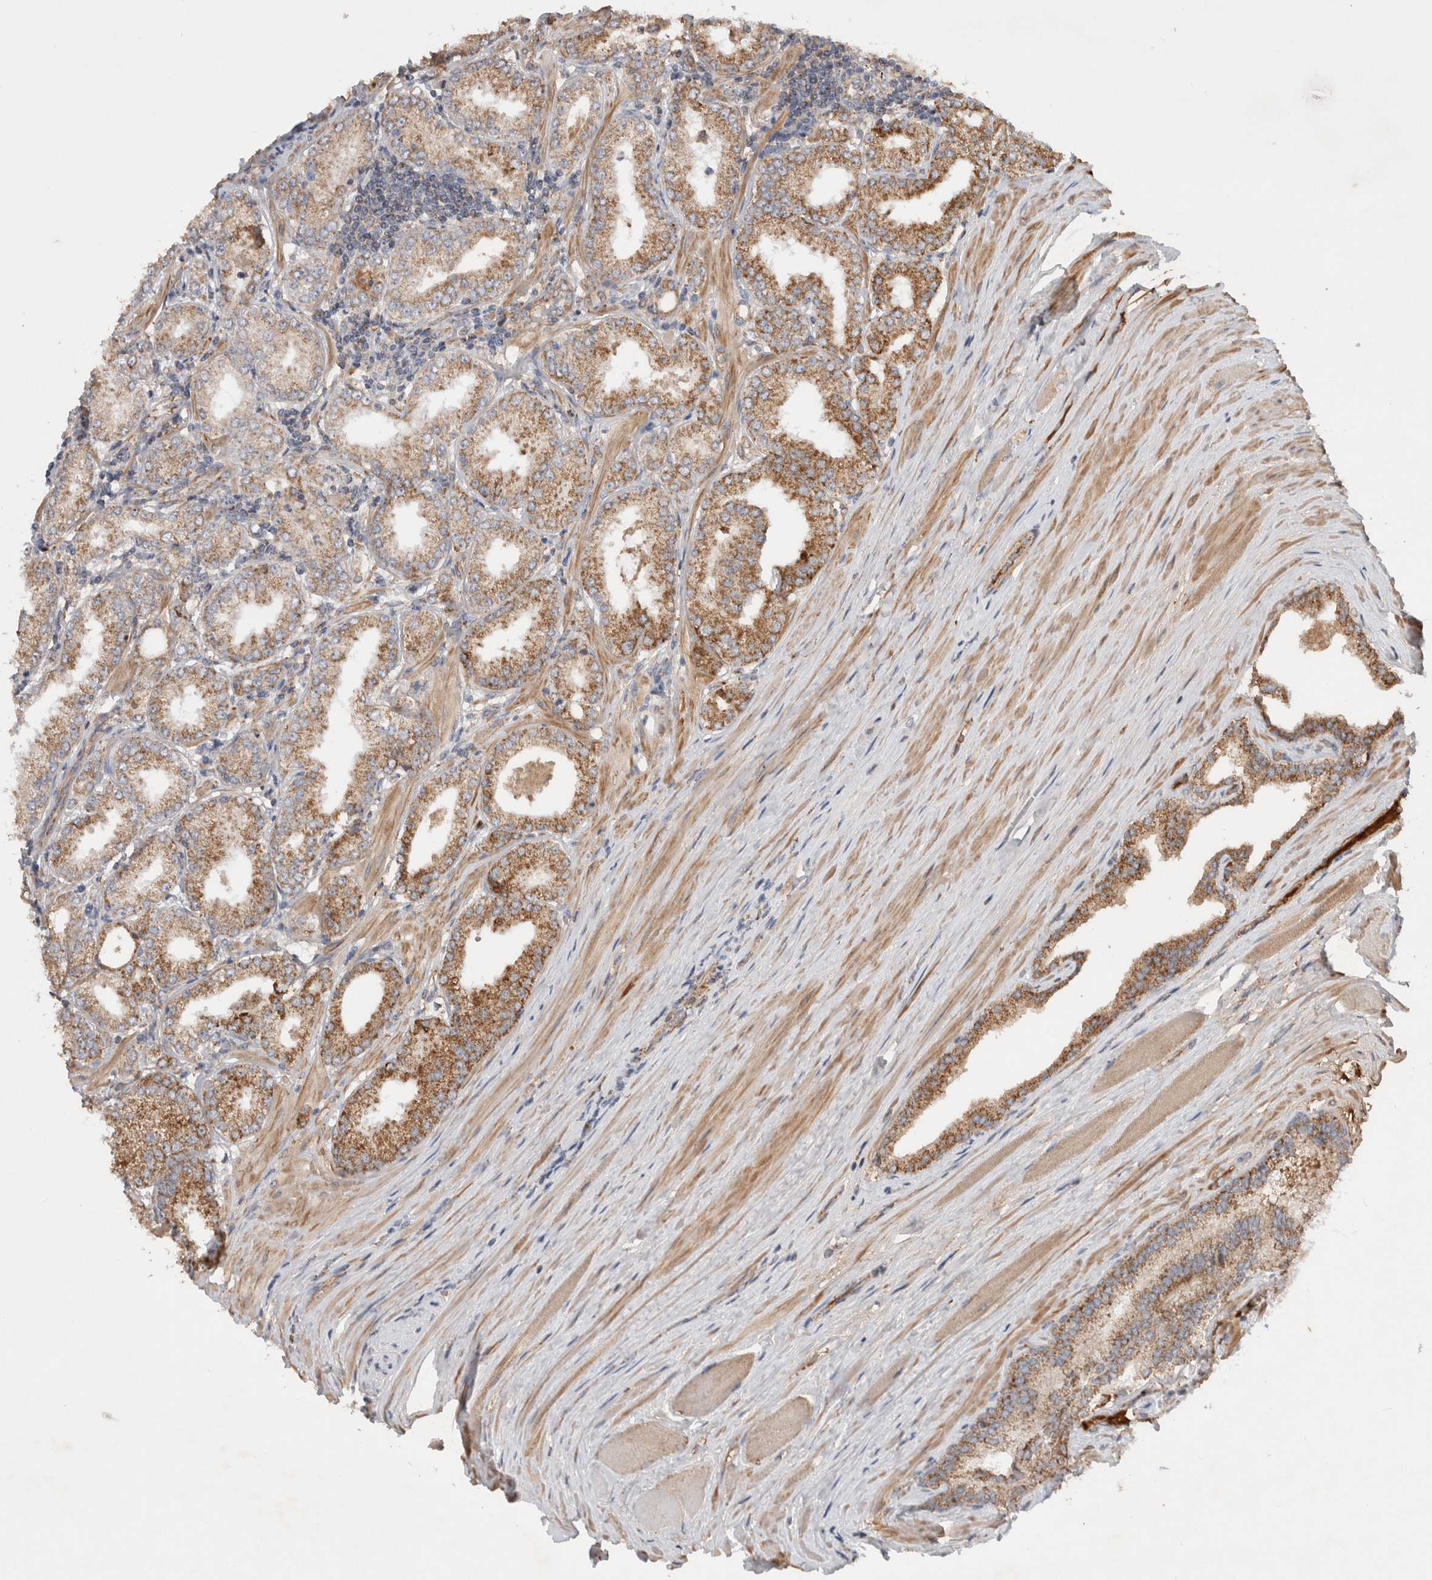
{"staining": {"intensity": "moderate", "quantity": ">75%", "location": "cytoplasmic/membranous"}, "tissue": "prostate cancer", "cell_type": "Tumor cells", "image_type": "cancer", "snomed": [{"axis": "morphology", "description": "Adenocarcinoma, Low grade"}, {"axis": "topography", "description": "Prostate"}], "caption": "The immunohistochemical stain shows moderate cytoplasmic/membranous expression in tumor cells of prostate cancer (low-grade adenocarcinoma) tissue.", "gene": "MRPS28", "patient": {"sex": "male", "age": 62}}